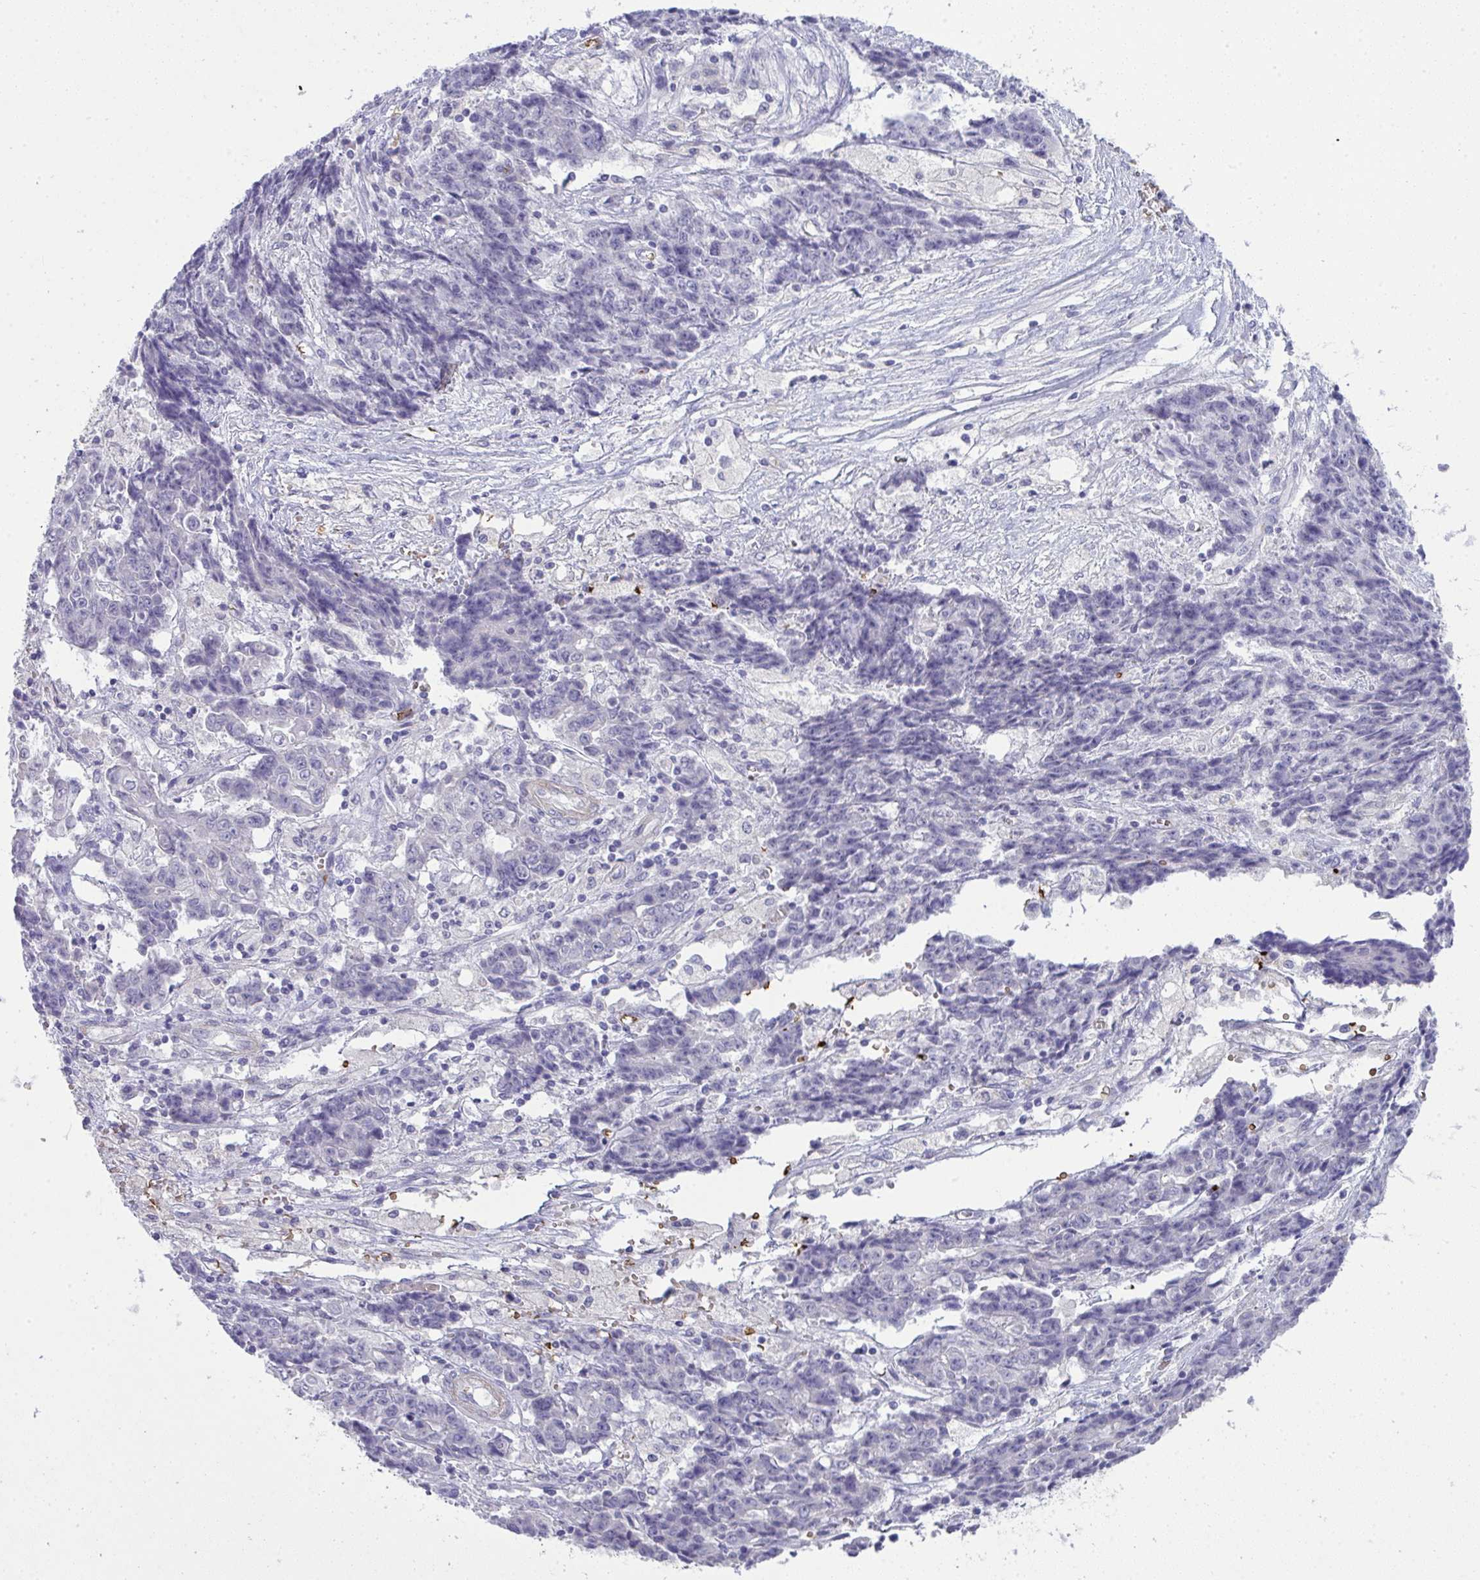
{"staining": {"intensity": "negative", "quantity": "none", "location": "none"}, "tissue": "ovarian cancer", "cell_type": "Tumor cells", "image_type": "cancer", "snomed": [{"axis": "morphology", "description": "Carcinoma, endometroid"}, {"axis": "topography", "description": "Ovary"}], "caption": "This is an immunohistochemistry histopathology image of human ovarian cancer. There is no expression in tumor cells.", "gene": "SPTB", "patient": {"sex": "female", "age": 42}}